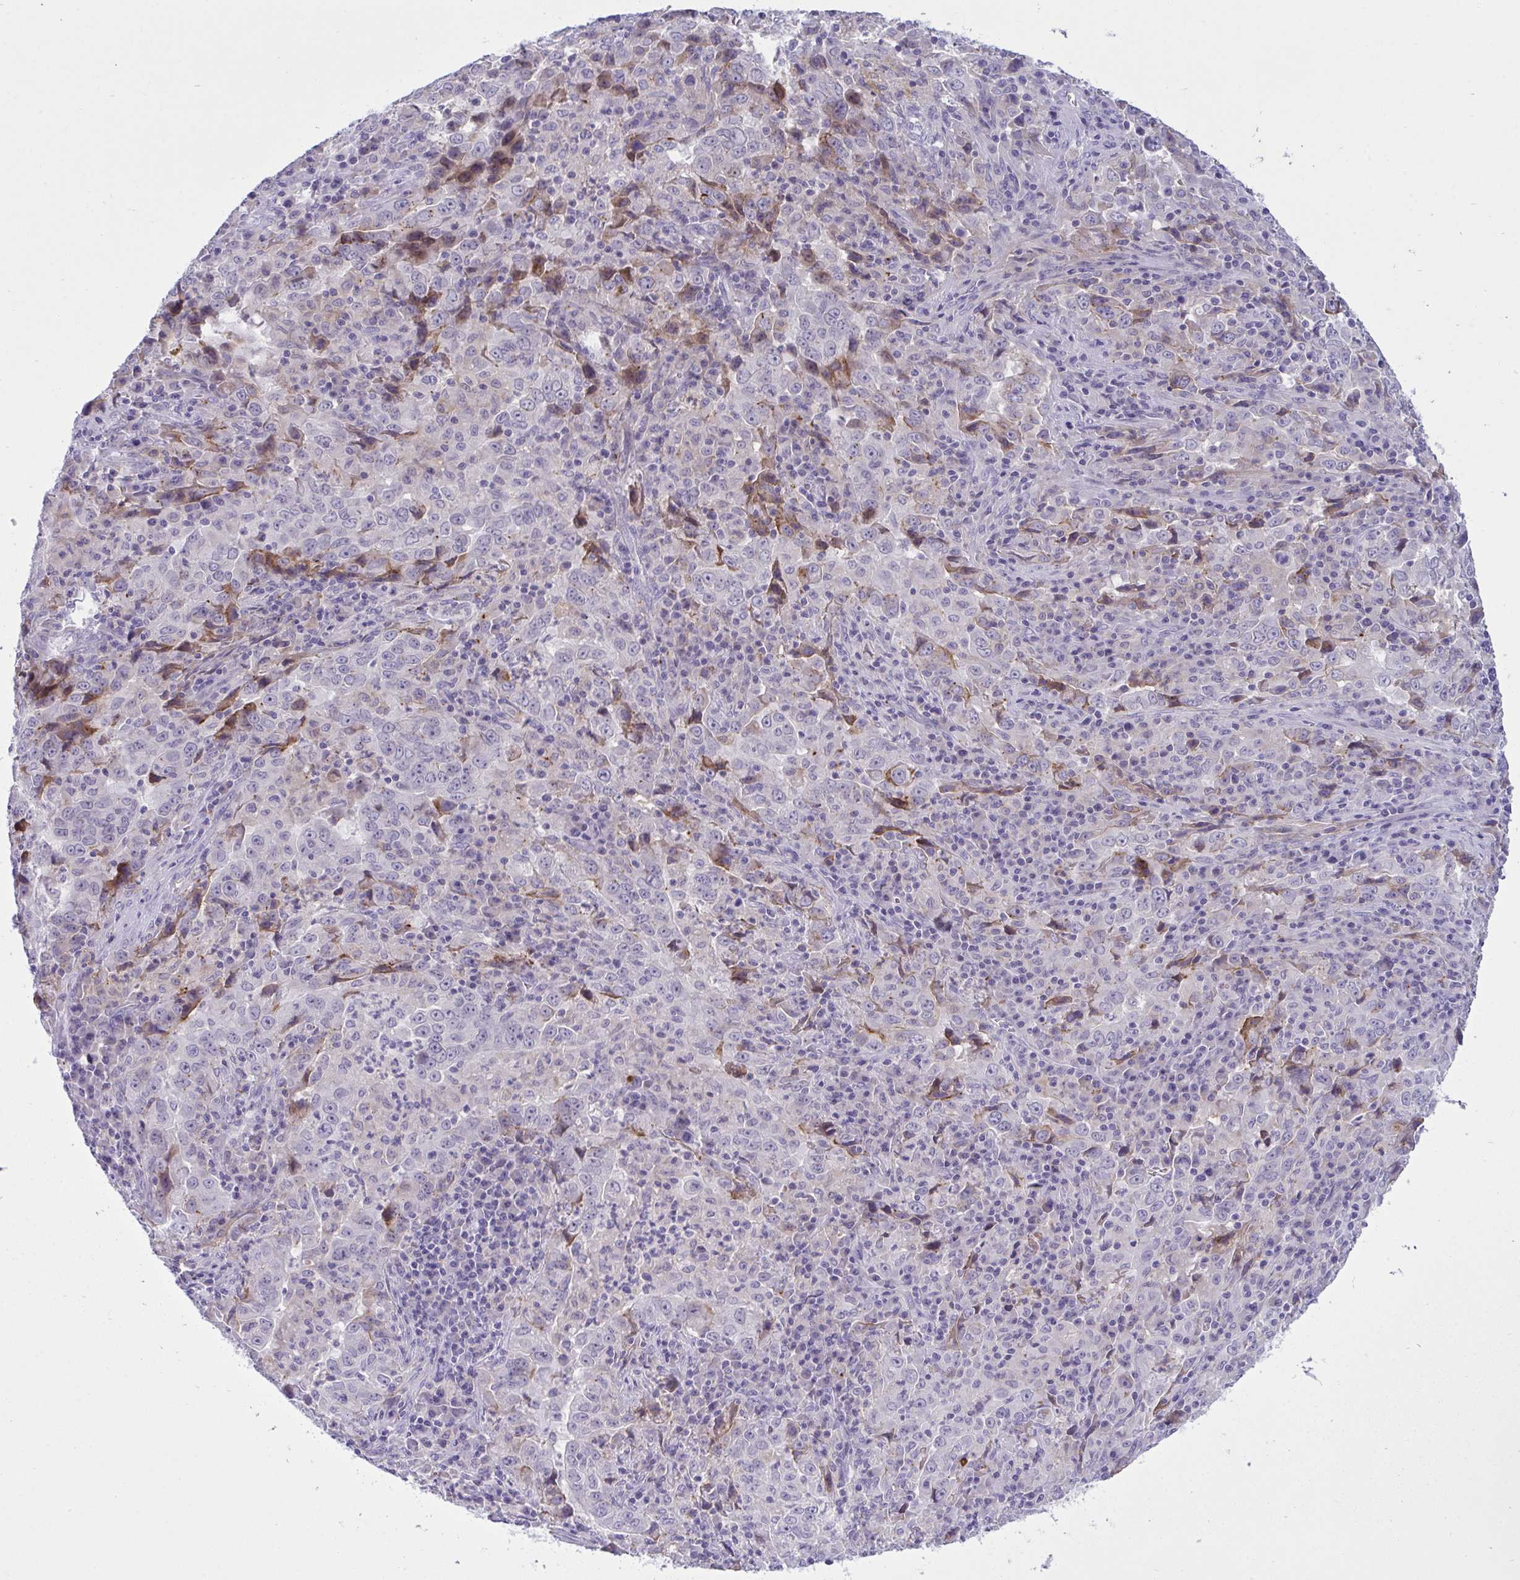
{"staining": {"intensity": "moderate", "quantity": "25%-75%", "location": "cytoplasmic/membranous"}, "tissue": "lung cancer", "cell_type": "Tumor cells", "image_type": "cancer", "snomed": [{"axis": "morphology", "description": "Adenocarcinoma, NOS"}, {"axis": "topography", "description": "Lung"}], "caption": "IHC image of neoplastic tissue: human adenocarcinoma (lung) stained using IHC demonstrates medium levels of moderate protein expression localized specifically in the cytoplasmic/membranous of tumor cells, appearing as a cytoplasmic/membranous brown color.", "gene": "RGPD5", "patient": {"sex": "male", "age": 67}}